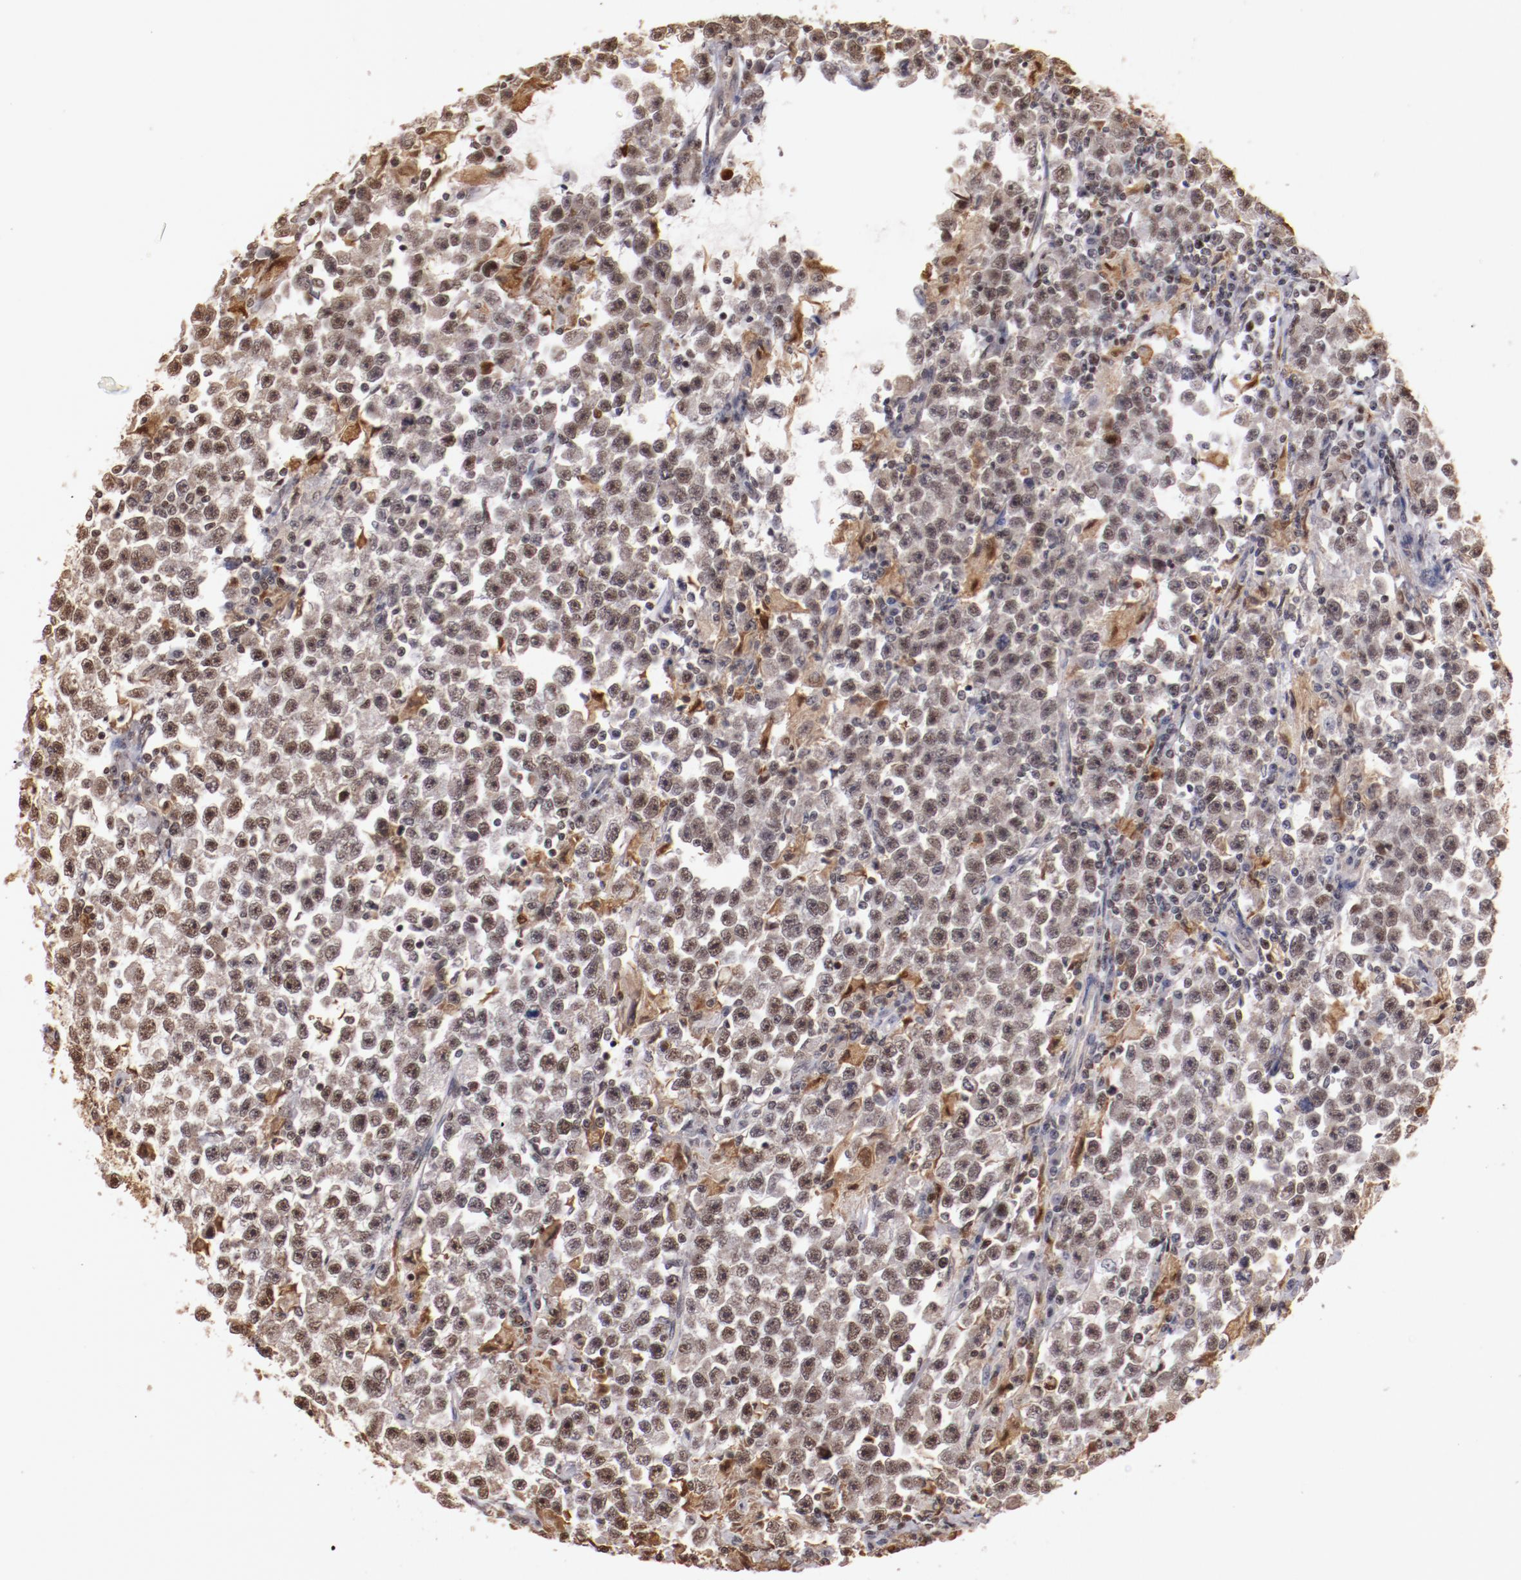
{"staining": {"intensity": "moderate", "quantity": "25%-75%", "location": "cytoplasmic/membranous,nuclear"}, "tissue": "testis cancer", "cell_type": "Tumor cells", "image_type": "cancer", "snomed": [{"axis": "morphology", "description": "Seminoma, NOS"}, {"axis": "topography", "description": "Testis"}], "caption": "A micrograph of human testis cancer stained for a protein exhibits moderate cytoplasmic/membranous and nuclear brown staining in tumor cells.", "gene": "STAG2", "patient": {"sex": "male", "age": 33}}